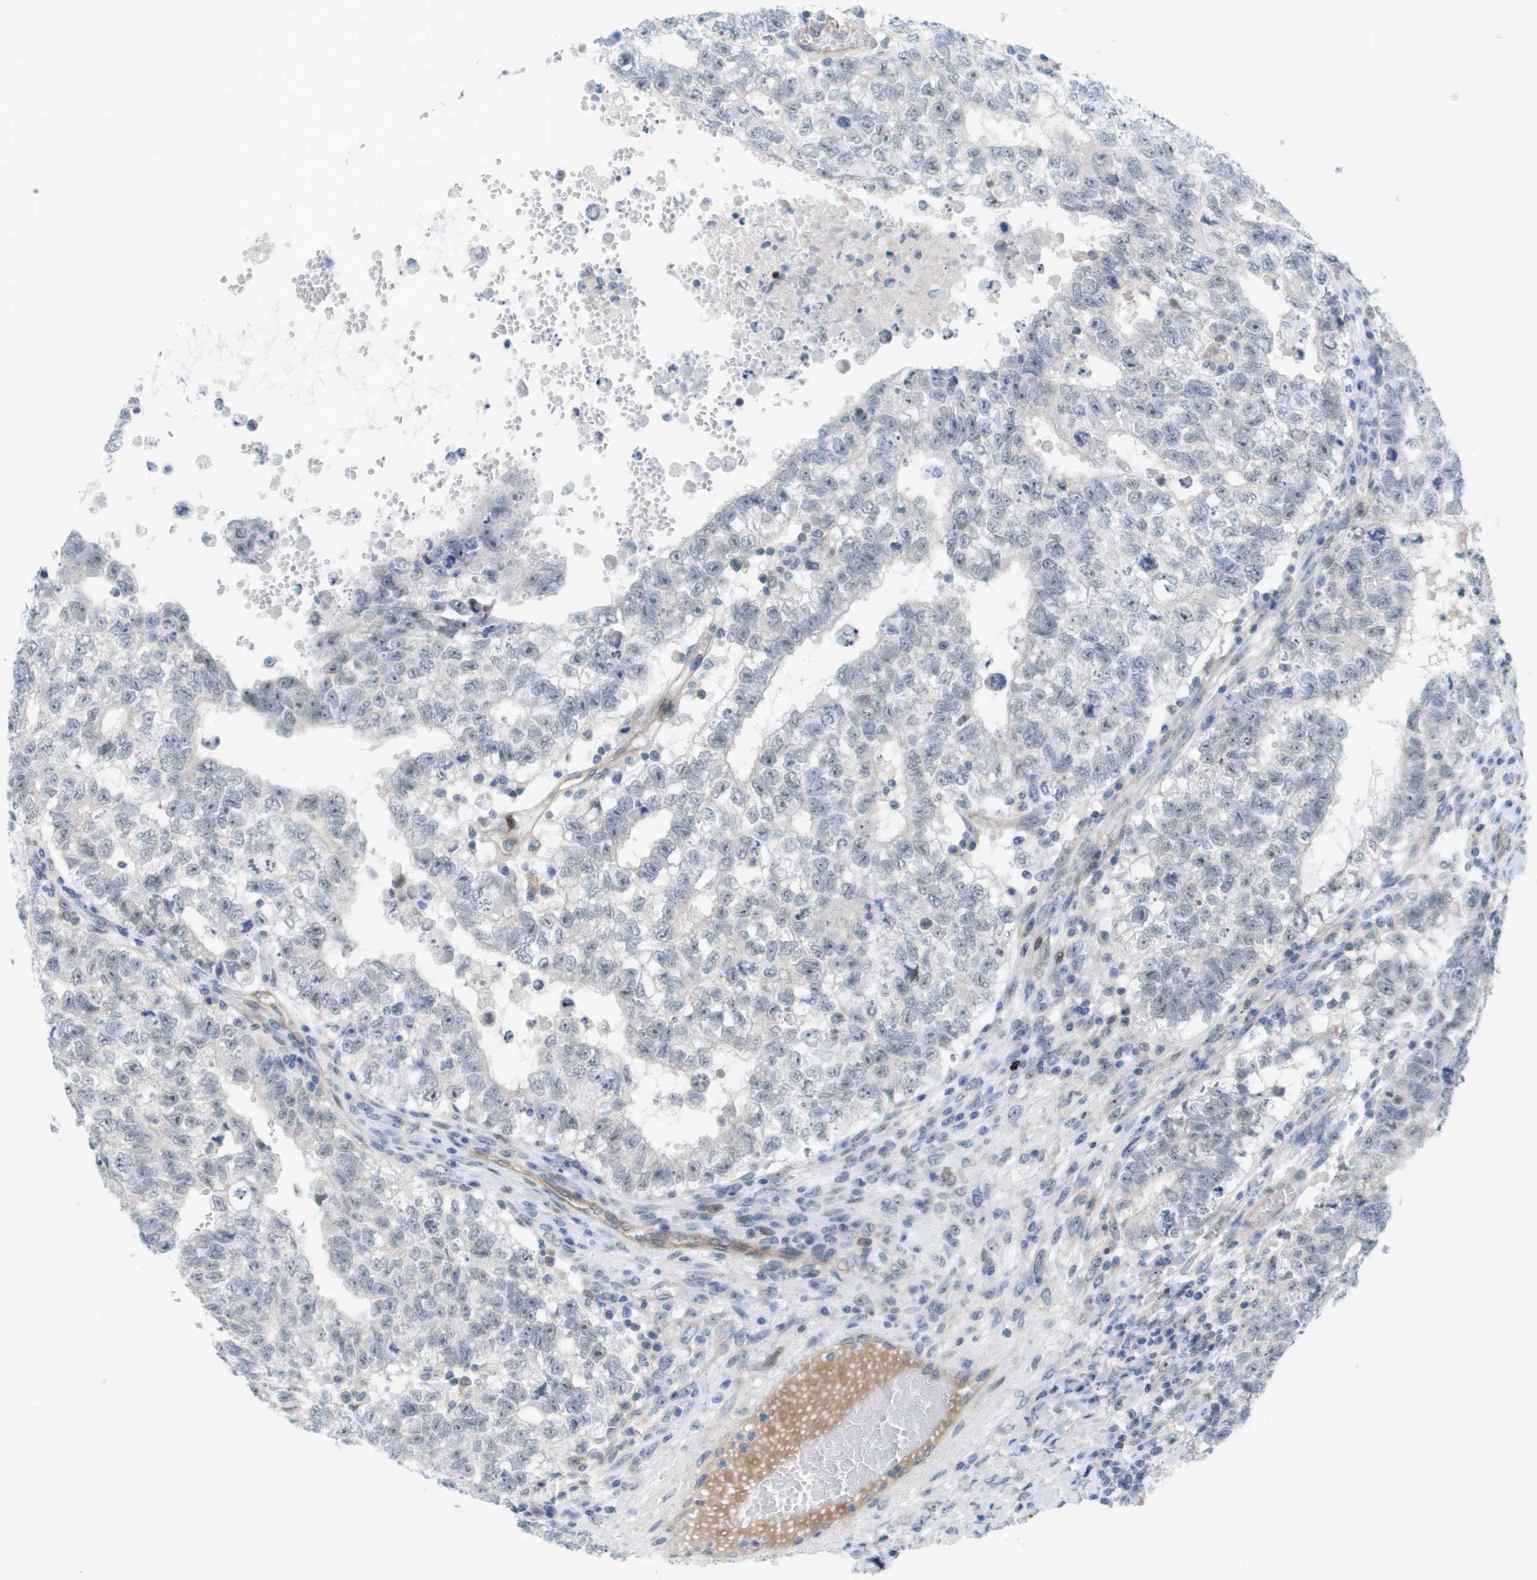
{"staining": {"intensity": "negative", "quantity": "none", "location": "none"}, "tissue": "testis cancer", "cell_type": "Tumor cells", "image_type": "cancer", "snomed": [{"axis": "morphology", "description": "Seminoma, NOS"}, {"axis": "morphology", "description": "Carcinoma, Embryonal, NOS"}, {"axis": "topography", "description": "Testis"}], "caption": "Tumor cells are negative for brown protein staining in testis cancer (embryonal carcinoma).", "gene": "MTARC2", "patient": {"sex": "male", "age": 38}}